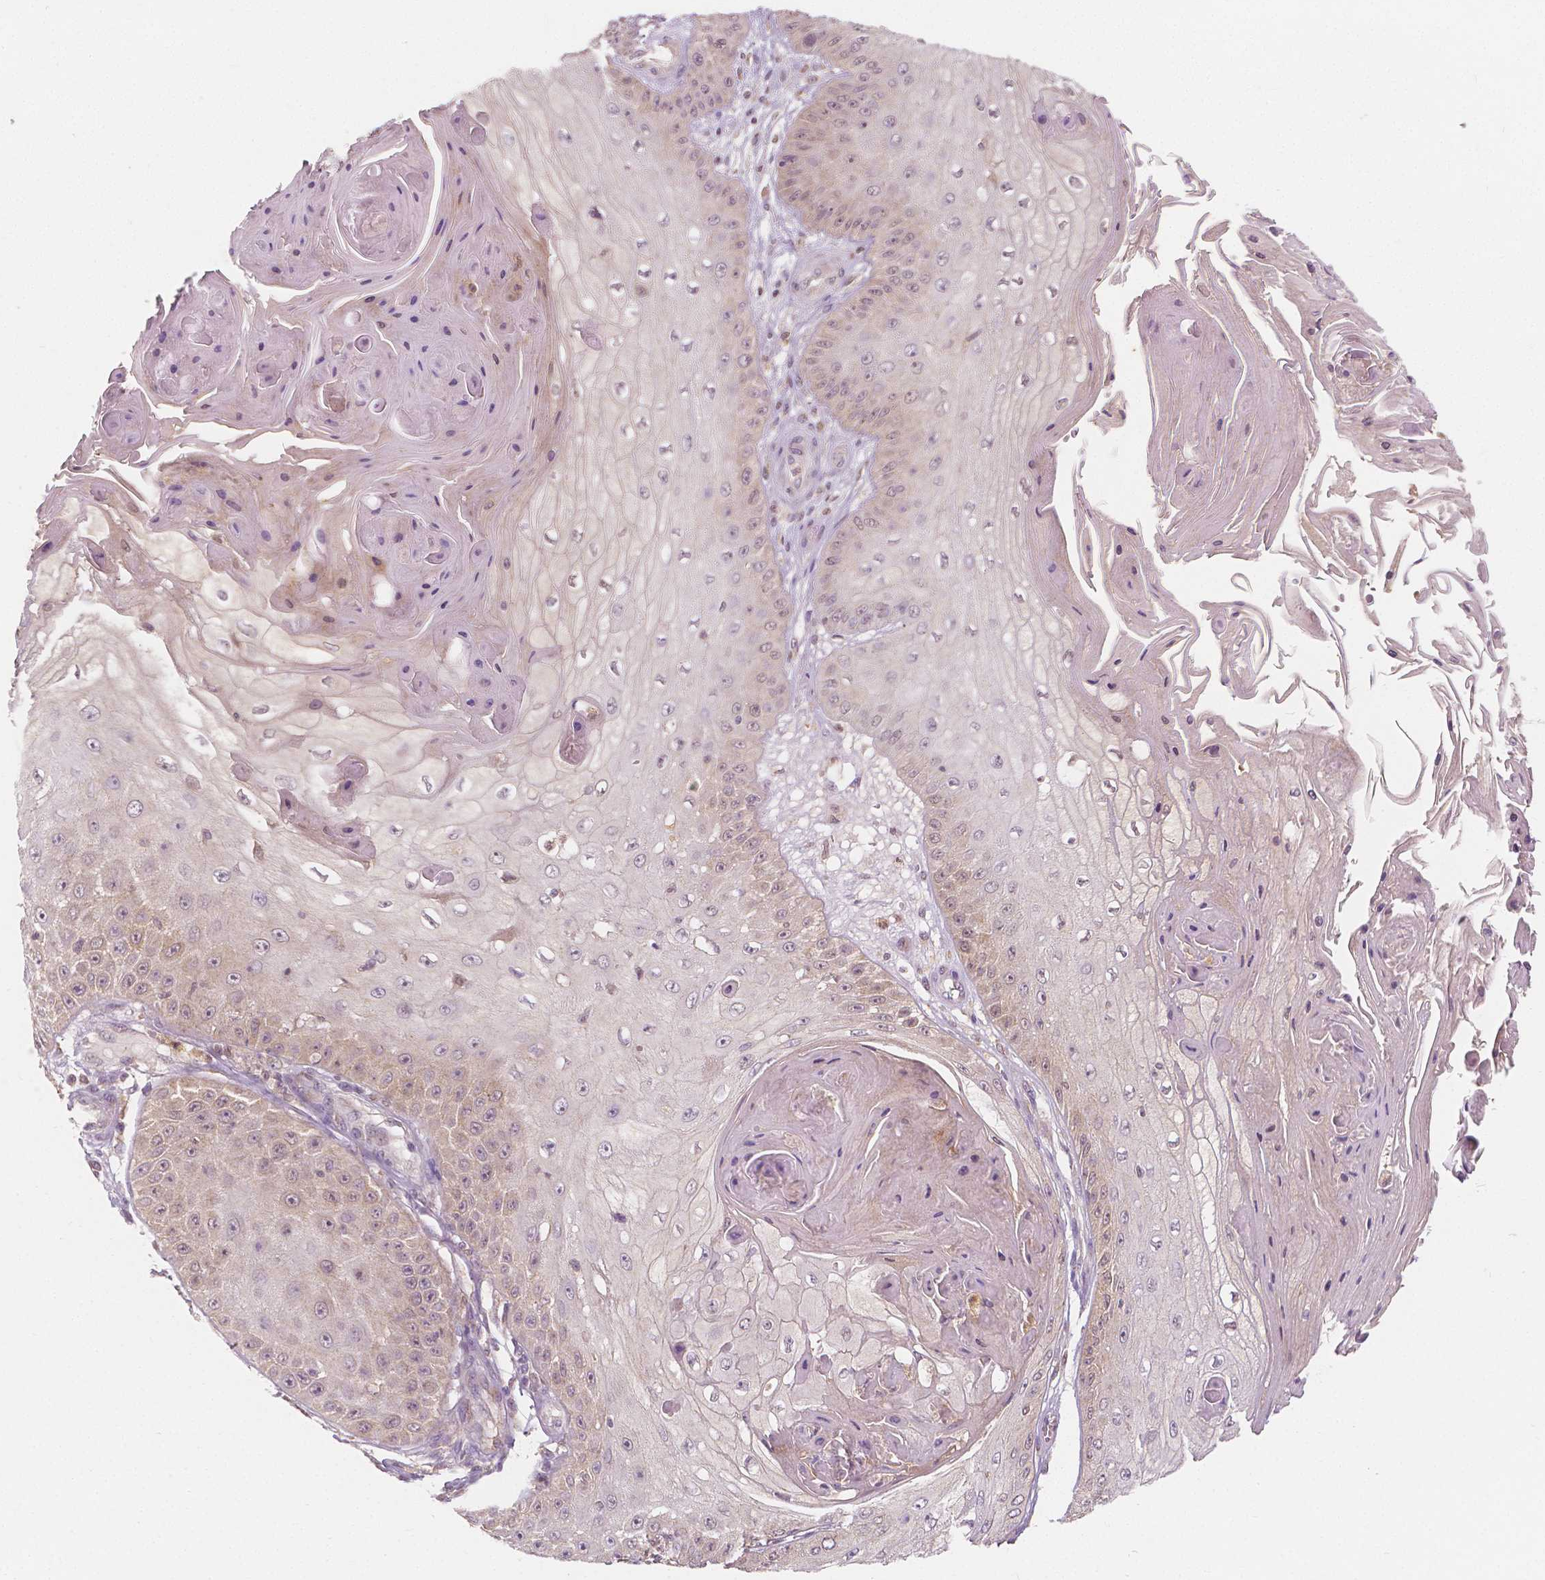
{"staining": {"intensity": "negative", "quantity": "none", "location": "none"}, "tissue": "skin cancer", "cell_type": "Tumor cells", "image_type": "cancer", "snomed": [{"axis": "morphology", "description": "Squamous cell carcinoma, NOS"}, {"axis": "topography", "description": "Skin"}], "caption": "The image reveals no staining of tumor cells in skin cancer.", "gene": "NAPRT", "patient": {"sex": "male", "age": 70}}